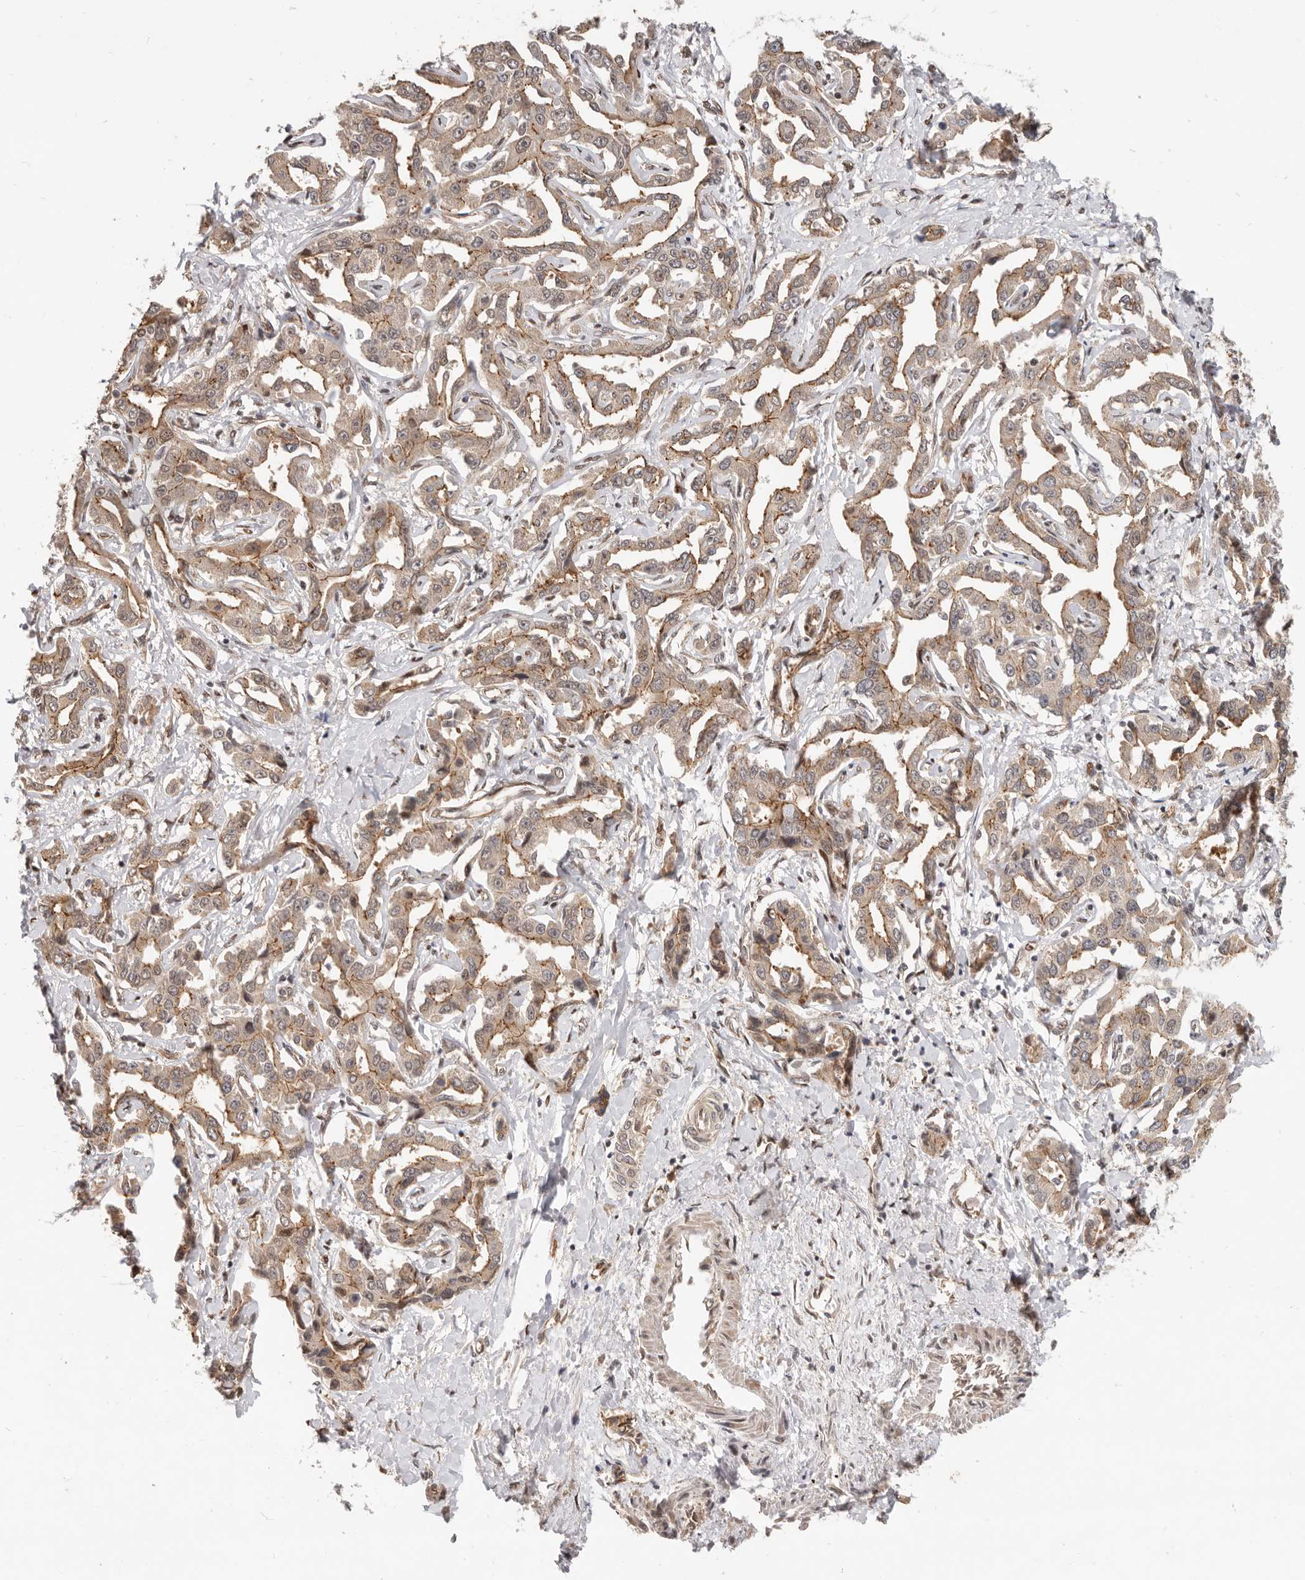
{"staining": {"intensity": "moderate", "quantity": ">75%", "location": "cytoplasmic/membranous"}, "tissue": "liver cancer", "cell_type": "Tumor cells", "image_type": "cancer", "snomed": [{"axis": "morphology", "description": "Cholangiocarcinoma"}, {"axis": "topography", "description": "Liver"}], "caption": "Tumor cells exhibit medium levels of moderate cytoplasmic/membranous positivity in approximately >75% of cells in cholangiocarcinoma (liver).", "gene": "USP49", "patient": {"sex": "male", "age": 59}}